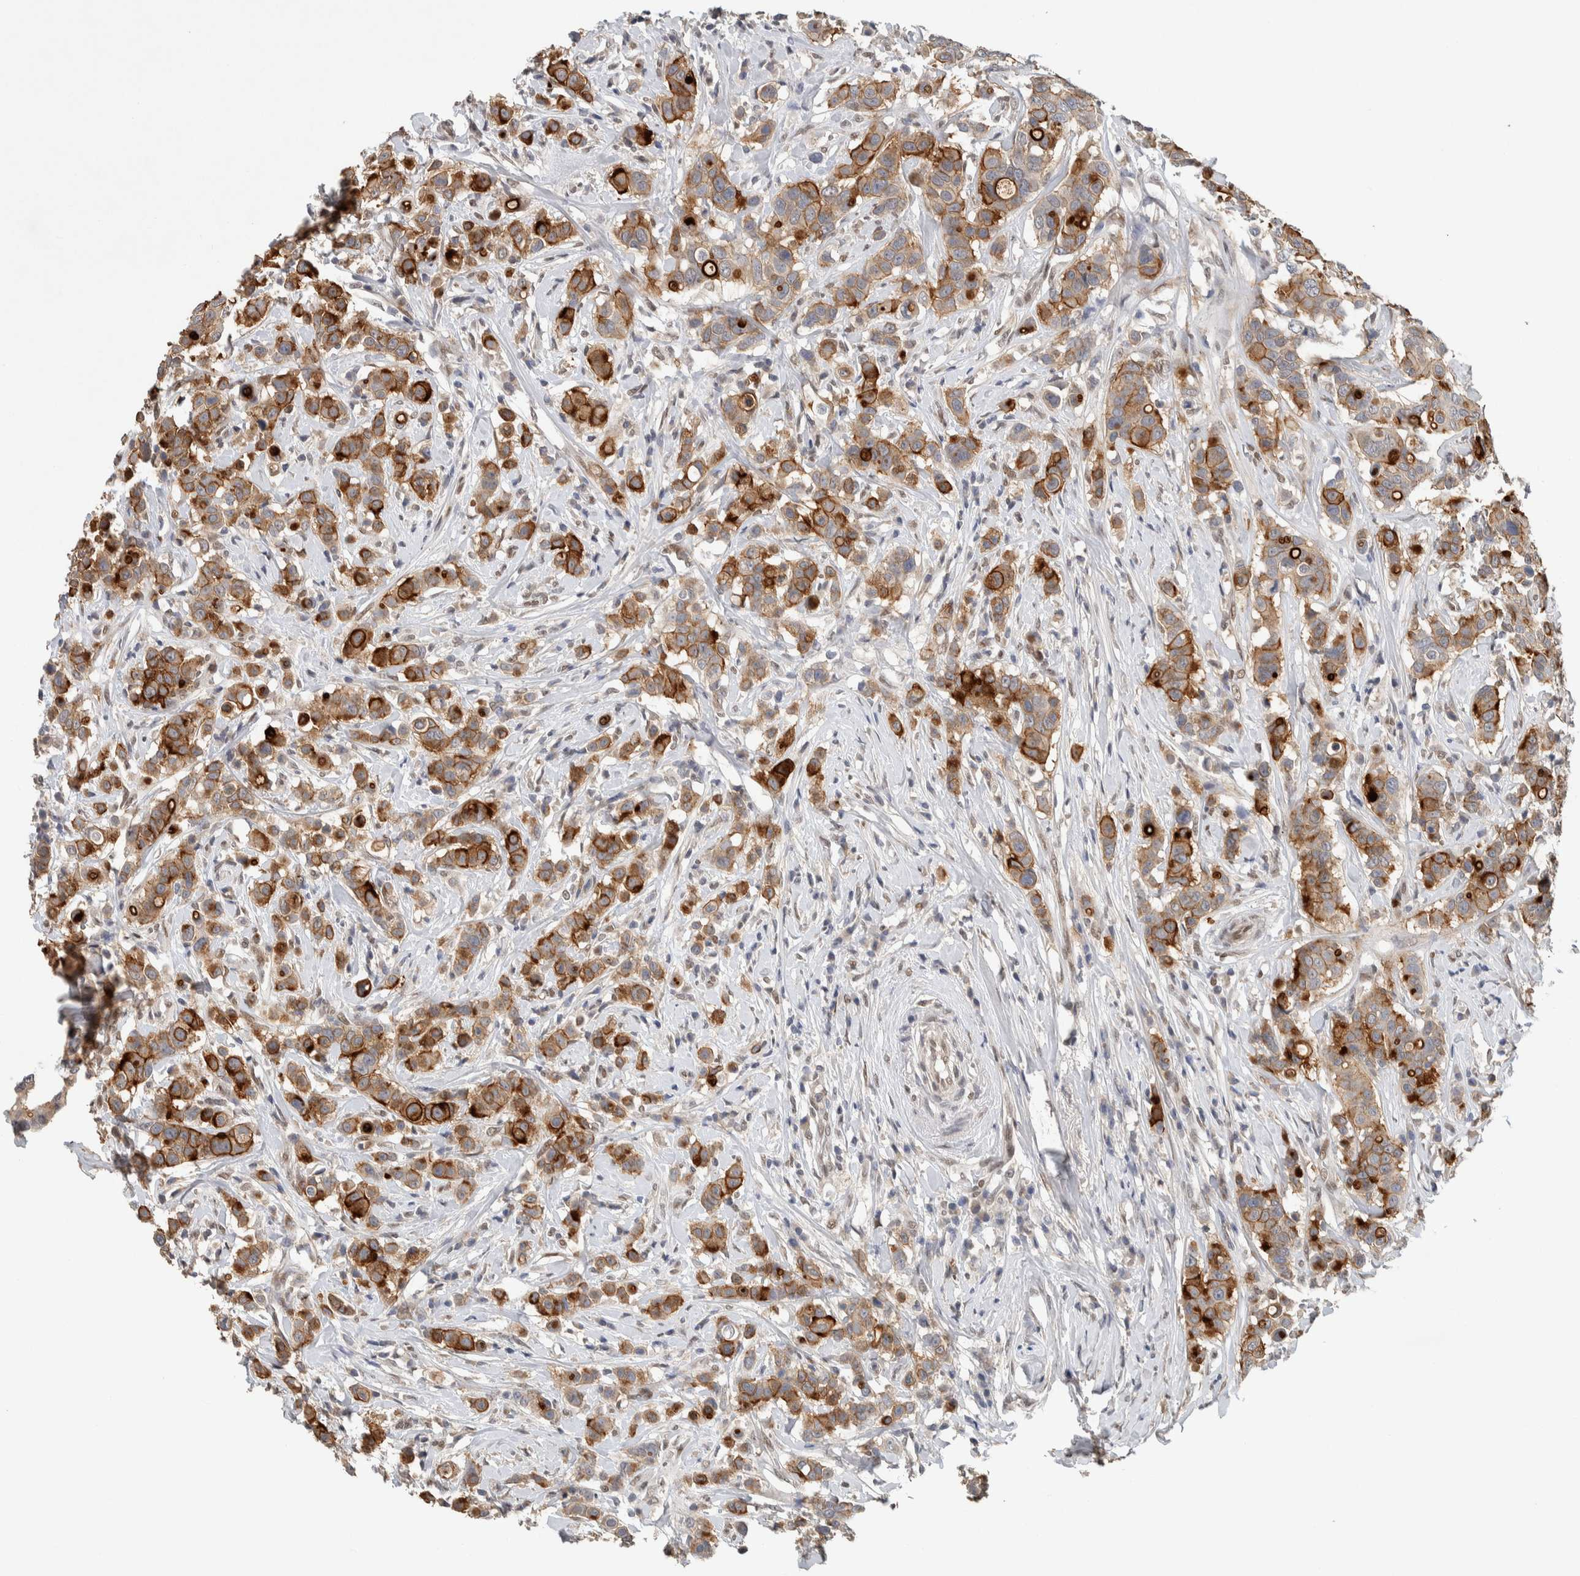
{"staining": {"intensity": "strong", "quantity": ">75%", "location": "cytoplasmic/membranous"}, "tissue": "breast cancer", "cell_type": "Tumor cells", "image_type": "cancer", "snomed": [{"axis": "morphology", "description": "Duct carcinoma"}, {"axis": "topography", "description": "Breast"}], "caption": "Breast cancer stained with a protein marker reveals strong staining in tumor cells.", "gene": "CYSRT1", "patient": {"sex": "female", "age": 27}}